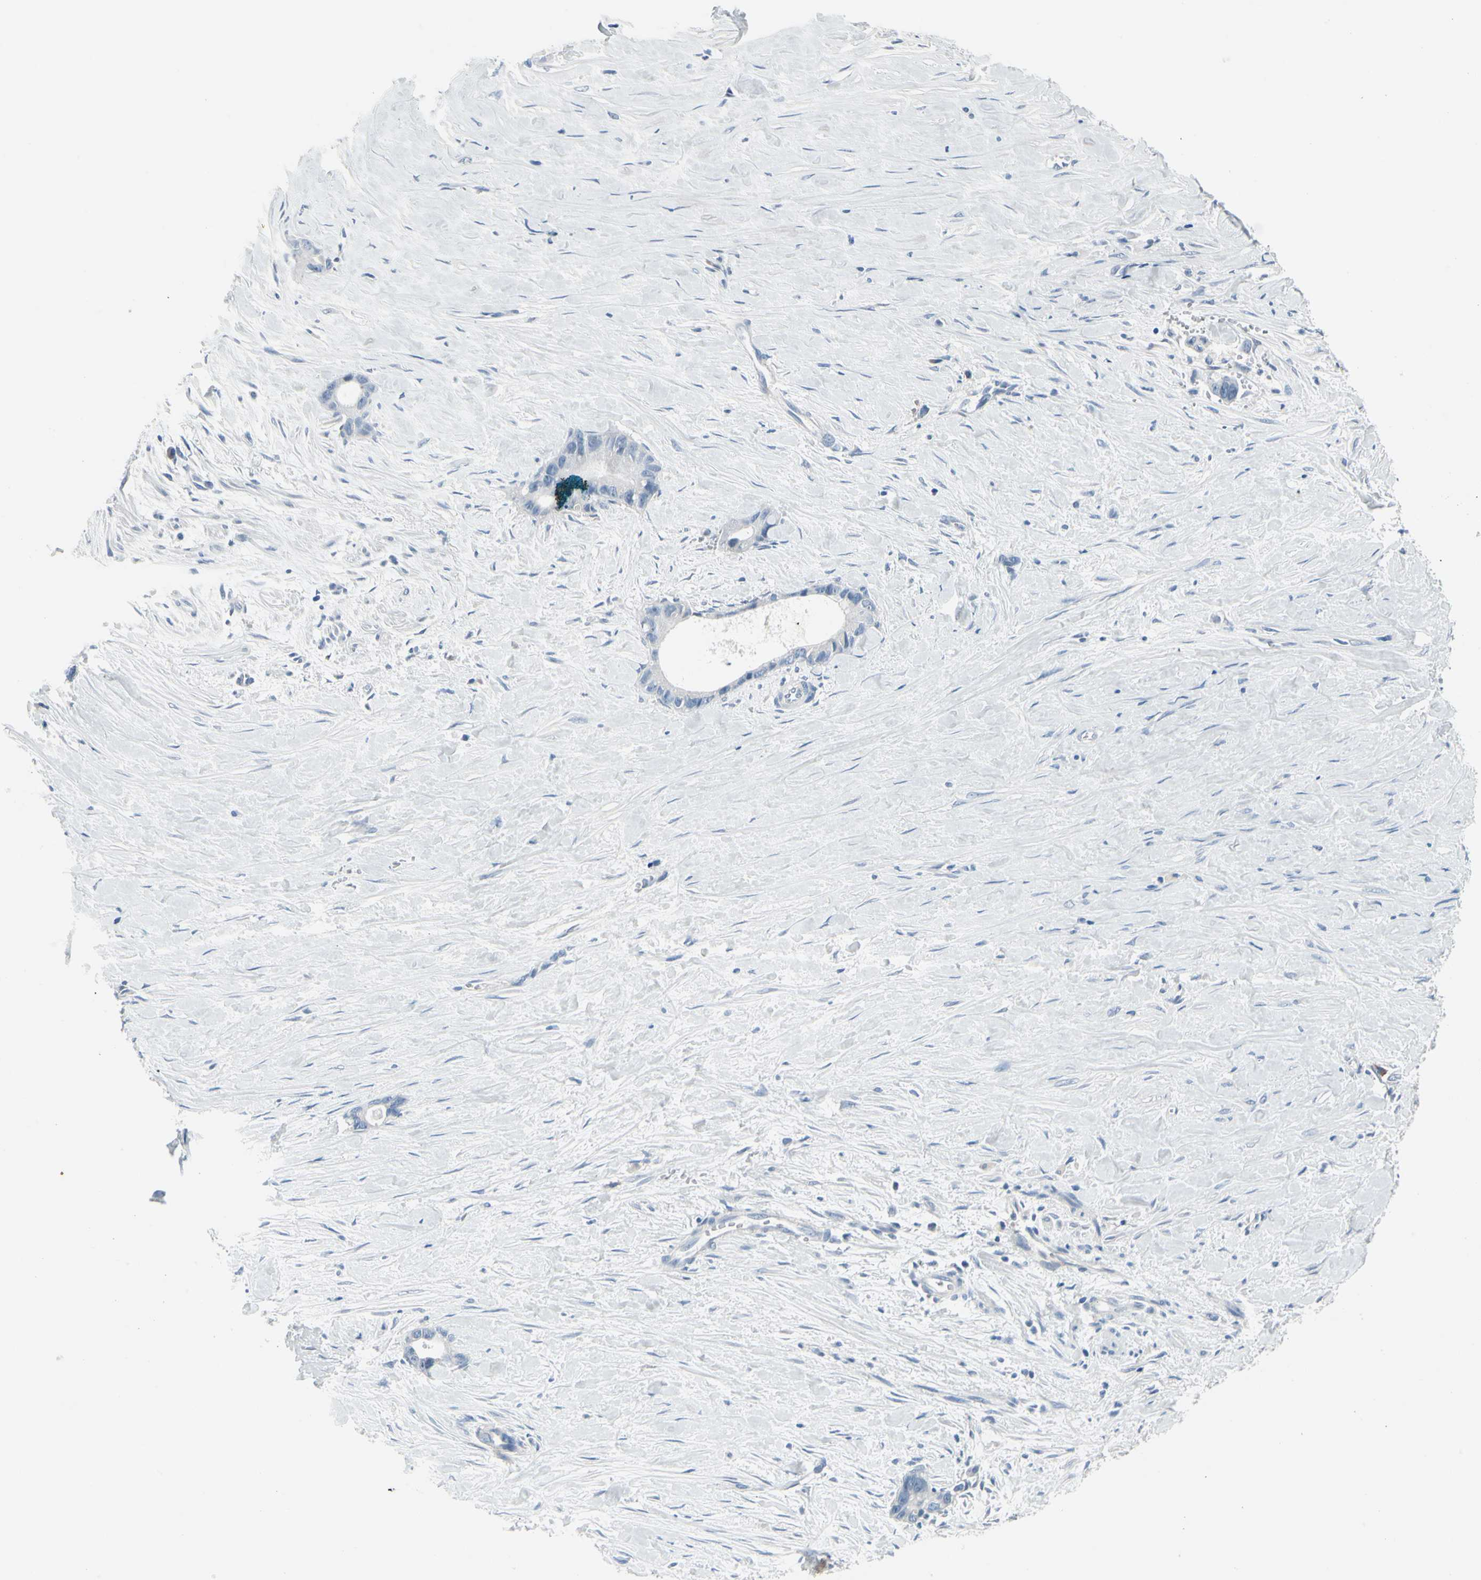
{"staining": {"intensity": "negative", "quantity": "none", "location": "none"}, "tissue": "liver cancer", "cell_type": "Tumor cells", "image_type": "cancer", "snomed": [{"axis": "morphology", "description": "Cholangiocarcinoma"}, {"axis": "topography", "description": "Liver"}], "caption": "Immunohistochemistry (IHC) image of neoplastic tissue: human liver cholangiocarcinoma stained with DAB (3,3'-diaminobenzidine) displays no significant protein positivity in tumor cells. Nuclei are stained in blue.", "gene": "PGR", "patient": {"sex": "female", "age": 55}}